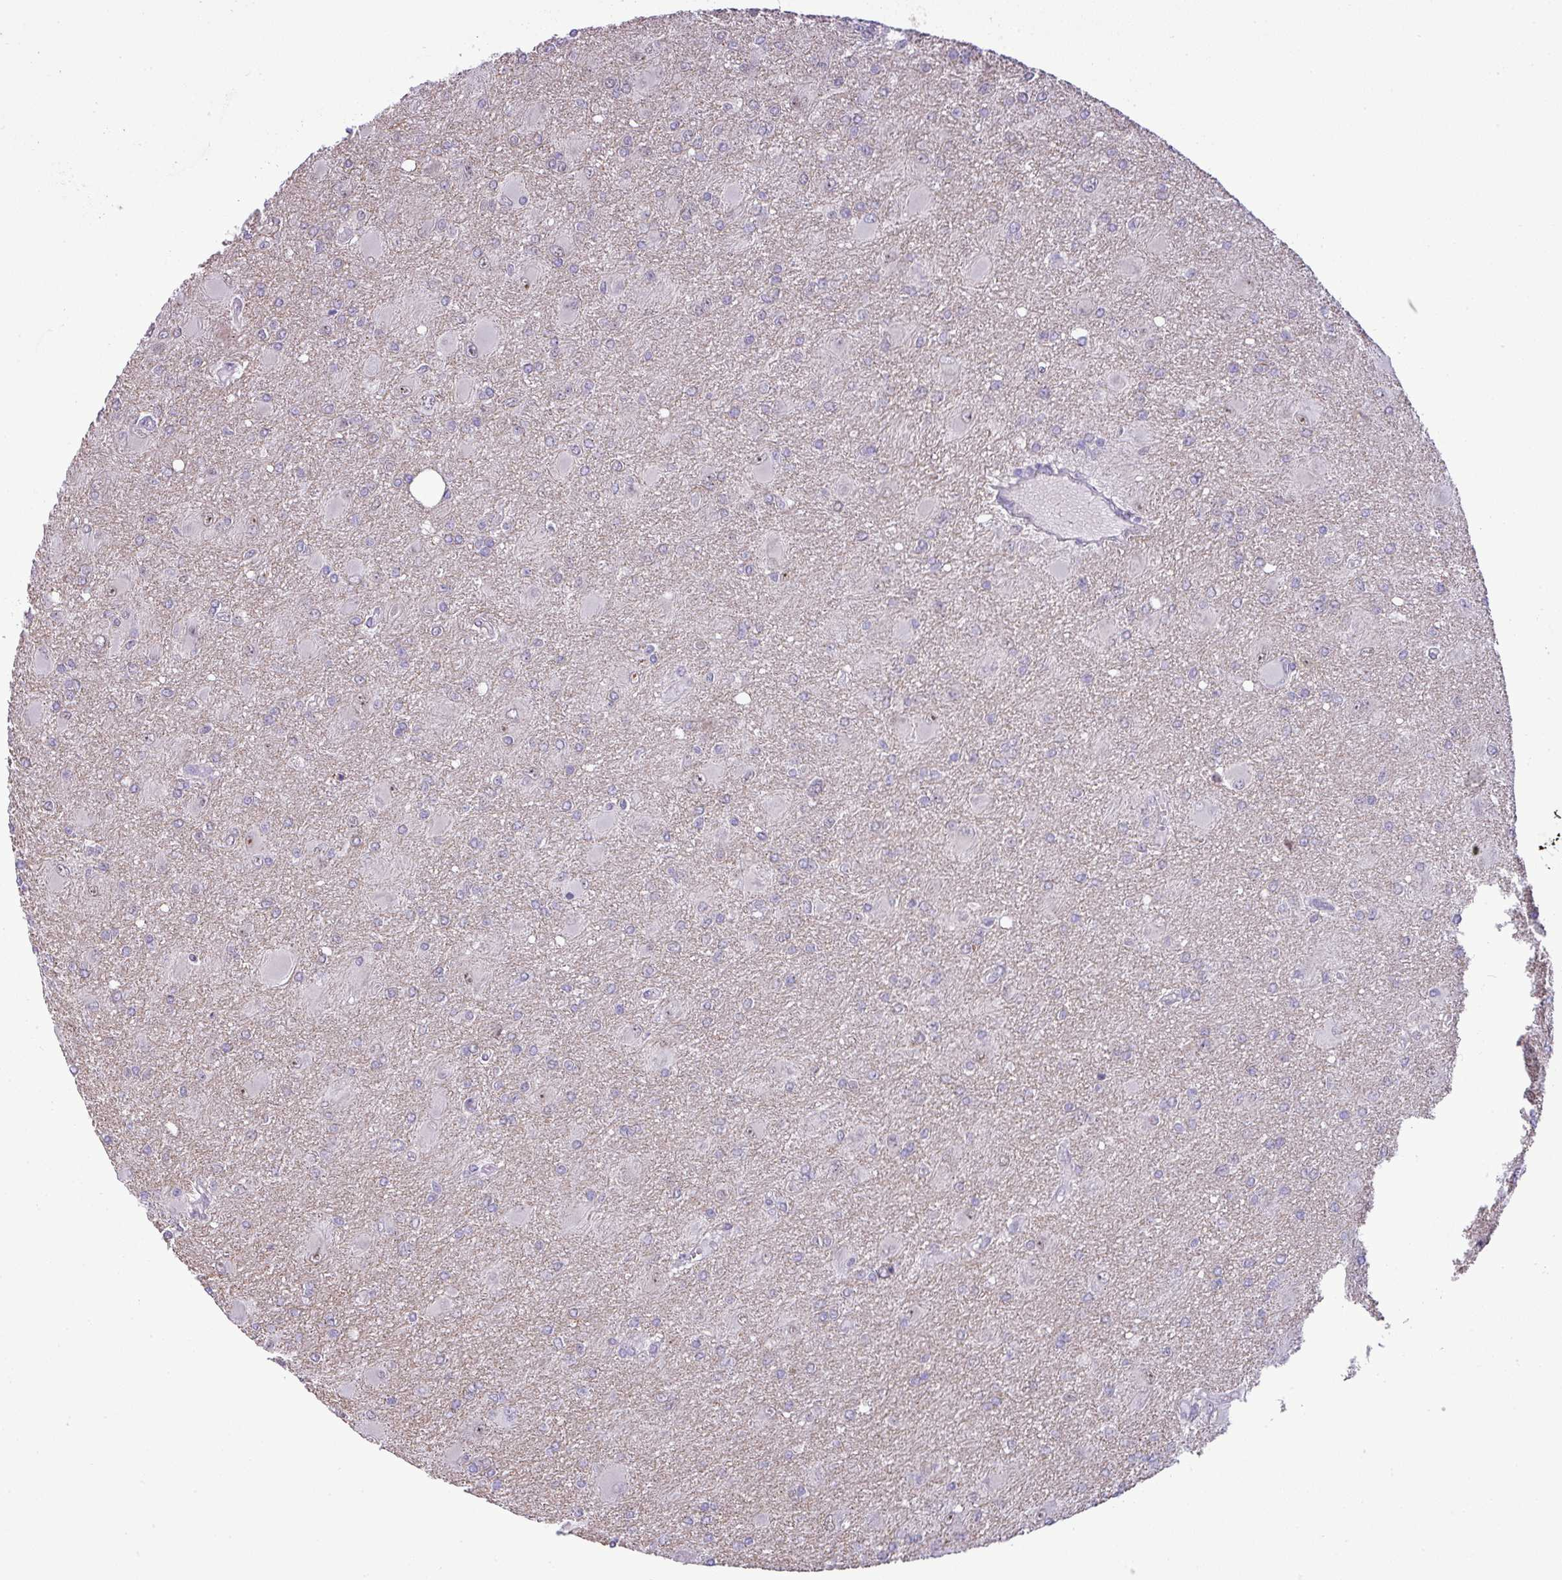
{"staining": {"intensity": "weak", "quantity": "<25%", "location": "nuclear"}, "tissue": "glioma", "cell_type": "Tumor cells", "image_type": "cancer", "snomed": [{"axis": "morphology", "description": "Glioma, malignant, High grade"}, {"axis": "topography", "description": "Brain"}], "caption": "IHC photomicrograph of neoplastic tissue: human malignant high-grade glioma stained with DAB displays no significant protein positivity in tumor cells.", "gene": "MAK16", "patient": {"sex": "male", "age": 67}}